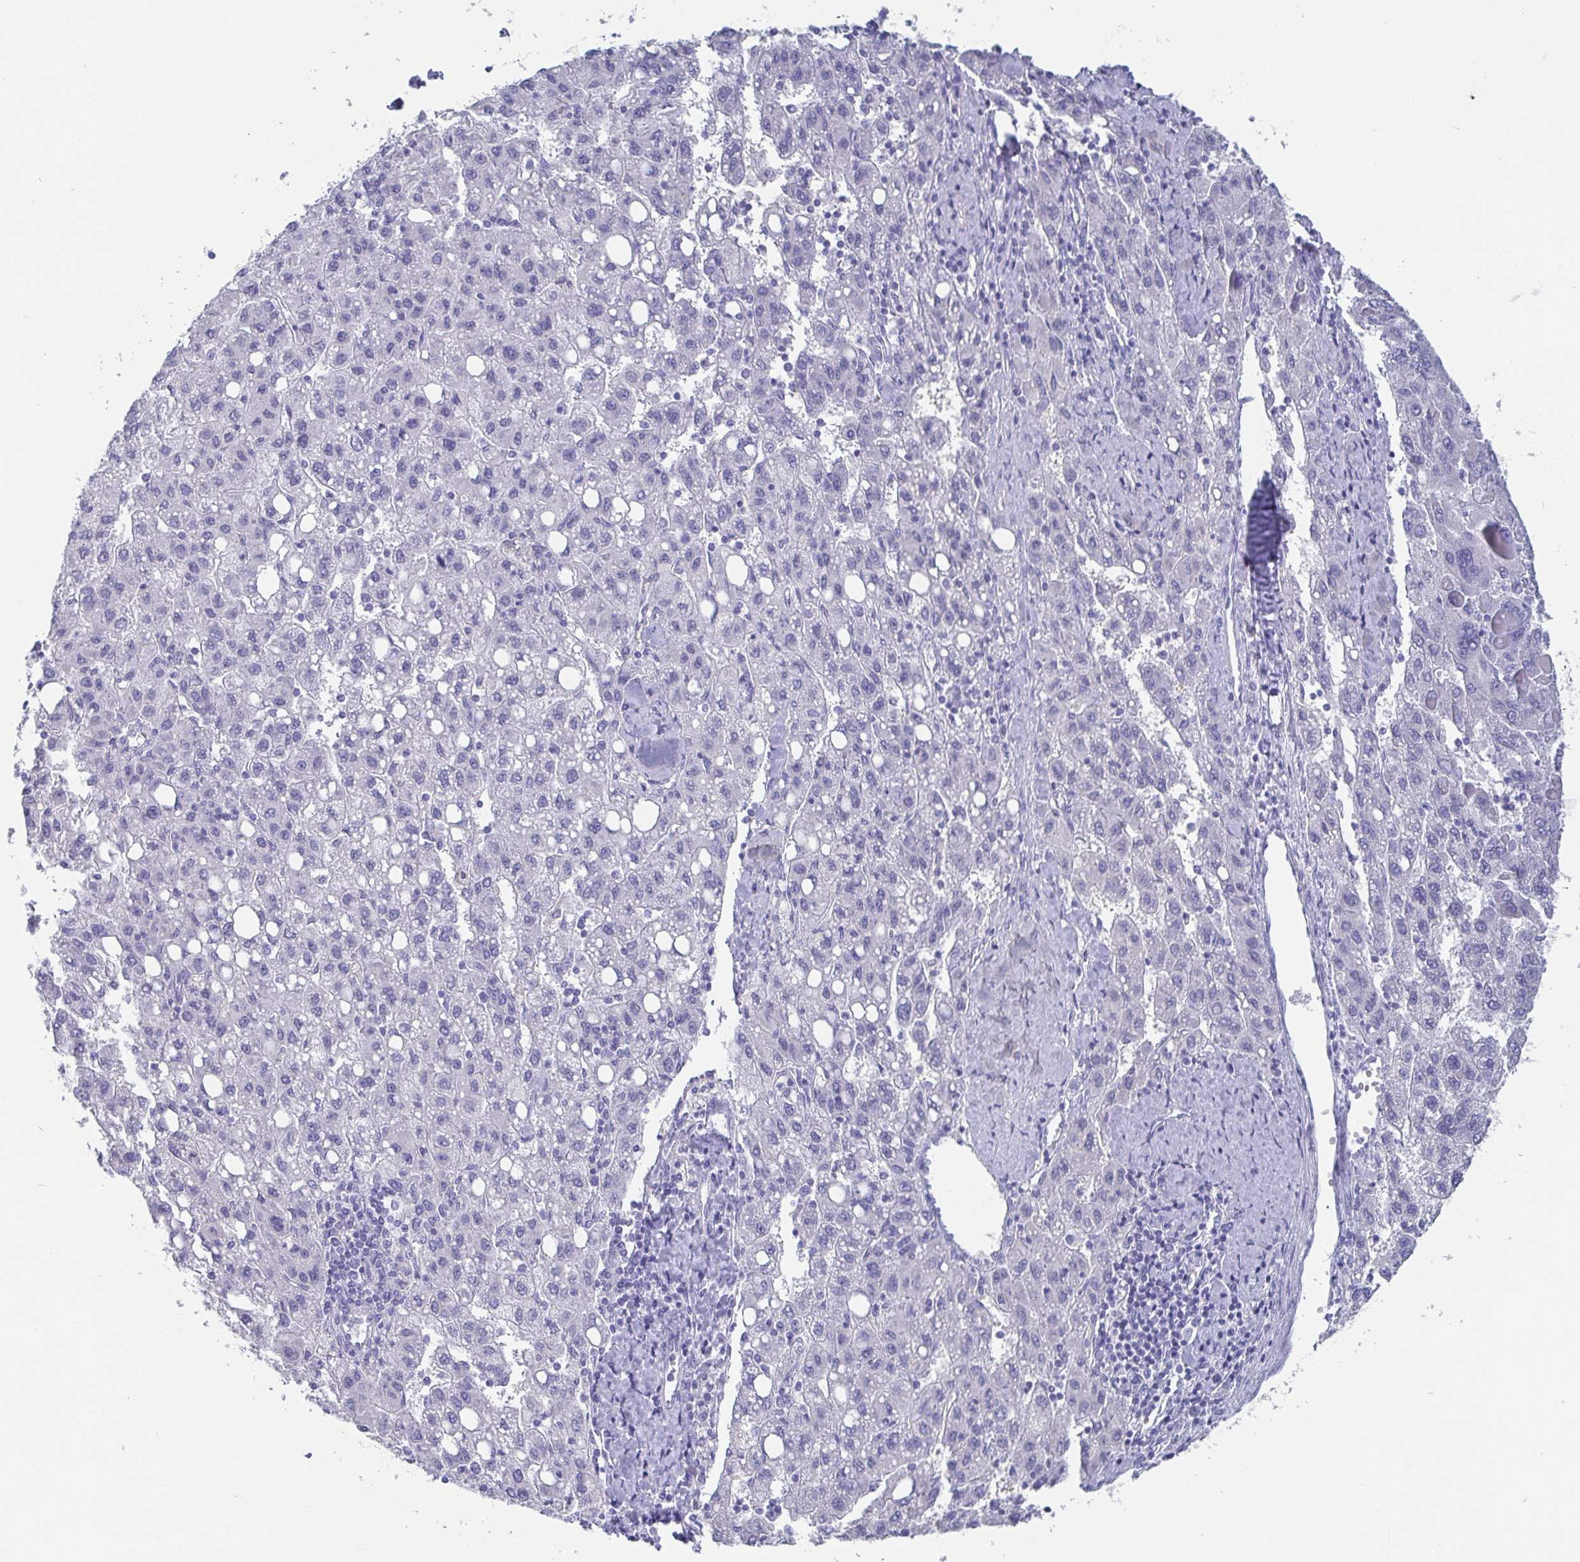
{"staining": {"intensity": "negative", "quantity": "none", "location": "none"}, "tissue": "liver cancer", "cell_type": "Tumor cells", "image_type": "cancer", "snomed": [{"axis": "morphology", "description": "Carcinoma, Hepatocellular, NOS"}, {"axis": "topography", "description": "Liver"}], "caption": "Immunohistochemical staining of liver cancer shows no significant positivity in tumor cells.", "gene": "SCGN", "patient": {"sex": "female", "age": 82}}